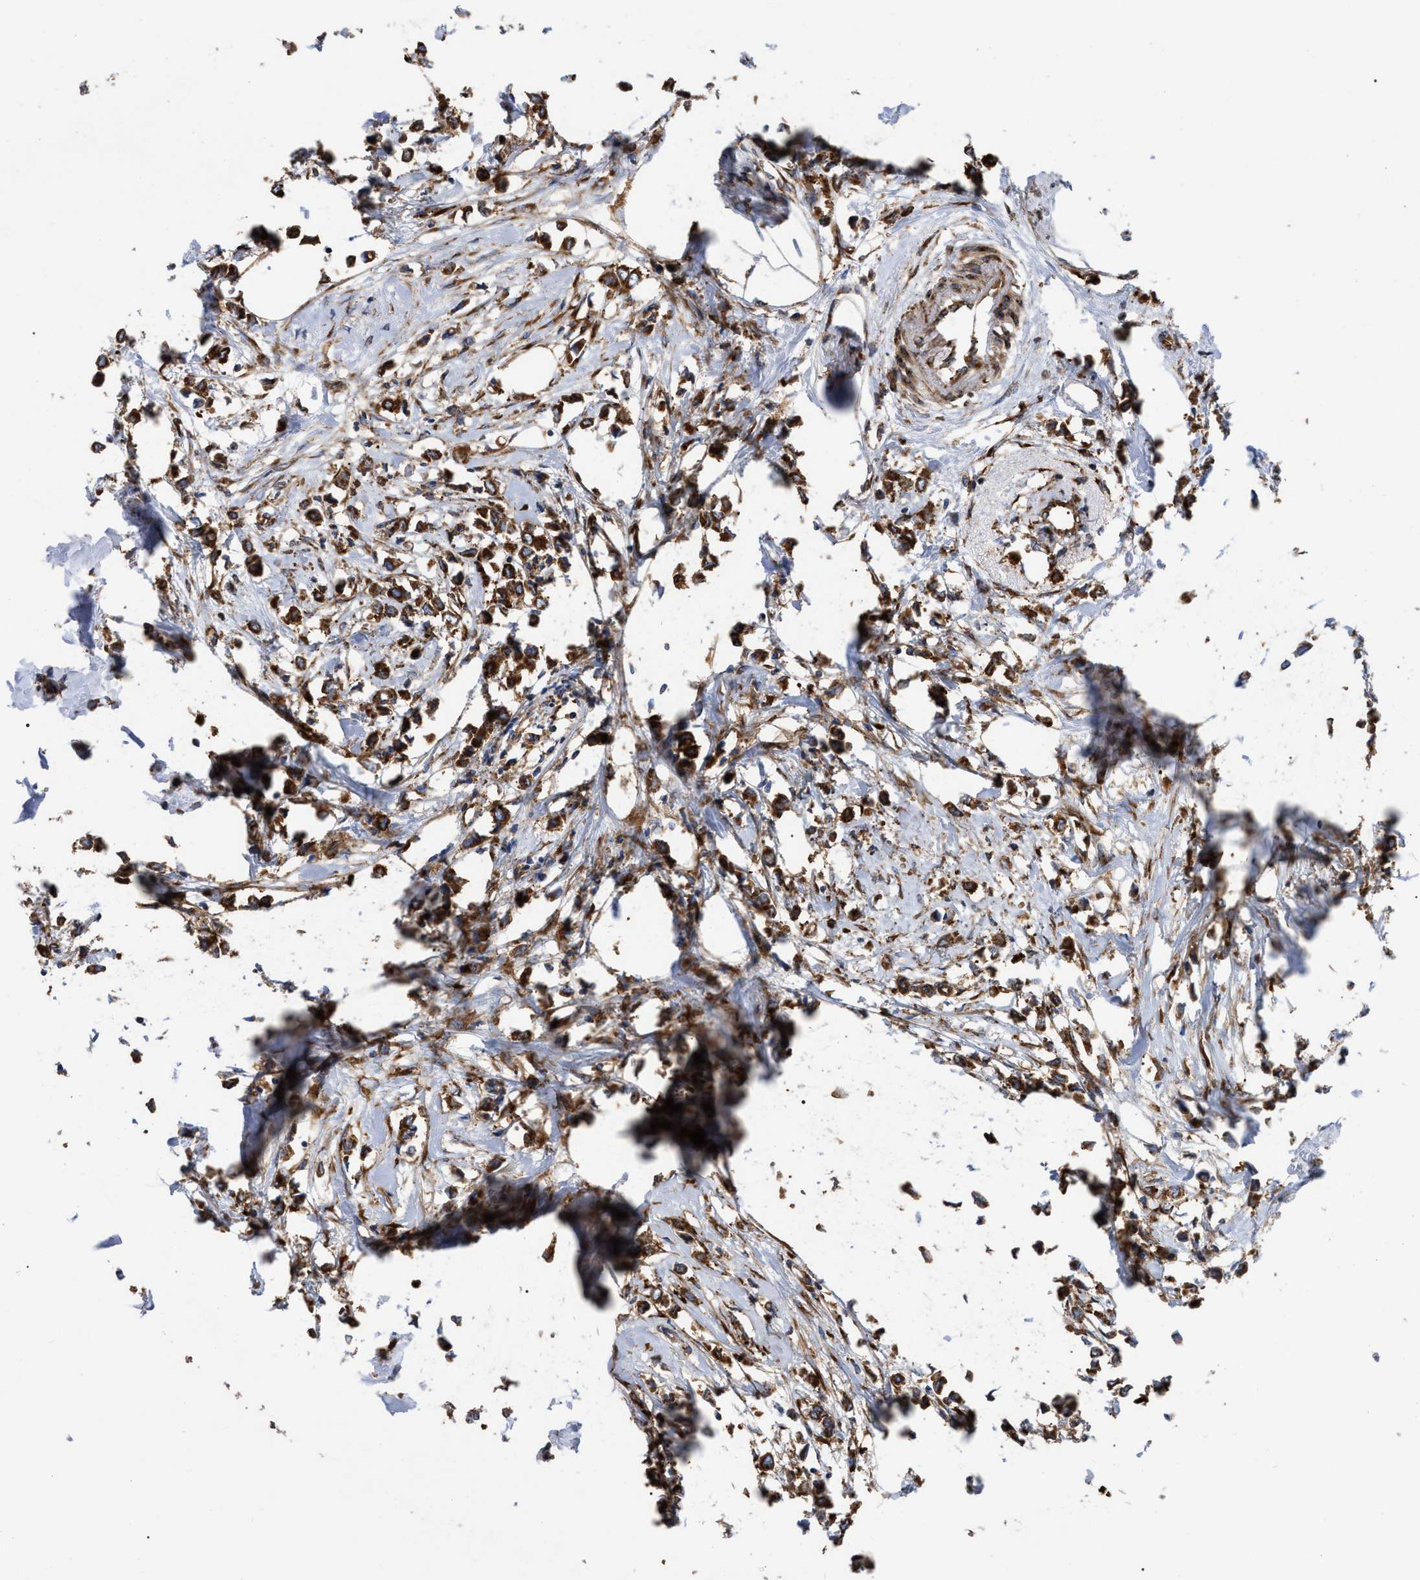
{"staining": {"intensity": "strong", "quantity": ">75%", "location": "cytoplasmic/membranous"}, "tissue": "breast cancer", "cell_type": "Tumor cells", "image_type": "cancer", "snomed": [{"axis": "morphology", "description": "Lobular carcinoma"}, {"axis": "topography", "description": "Breast"}], "caption": "Protein staining shows strong cytoplasmic/membranous positivity in approximately >75% of tumor cells in breast cancer (lobular carcinoma).", "gene": "FAM120A", "patient": {"sex": "female", "age": 51}}